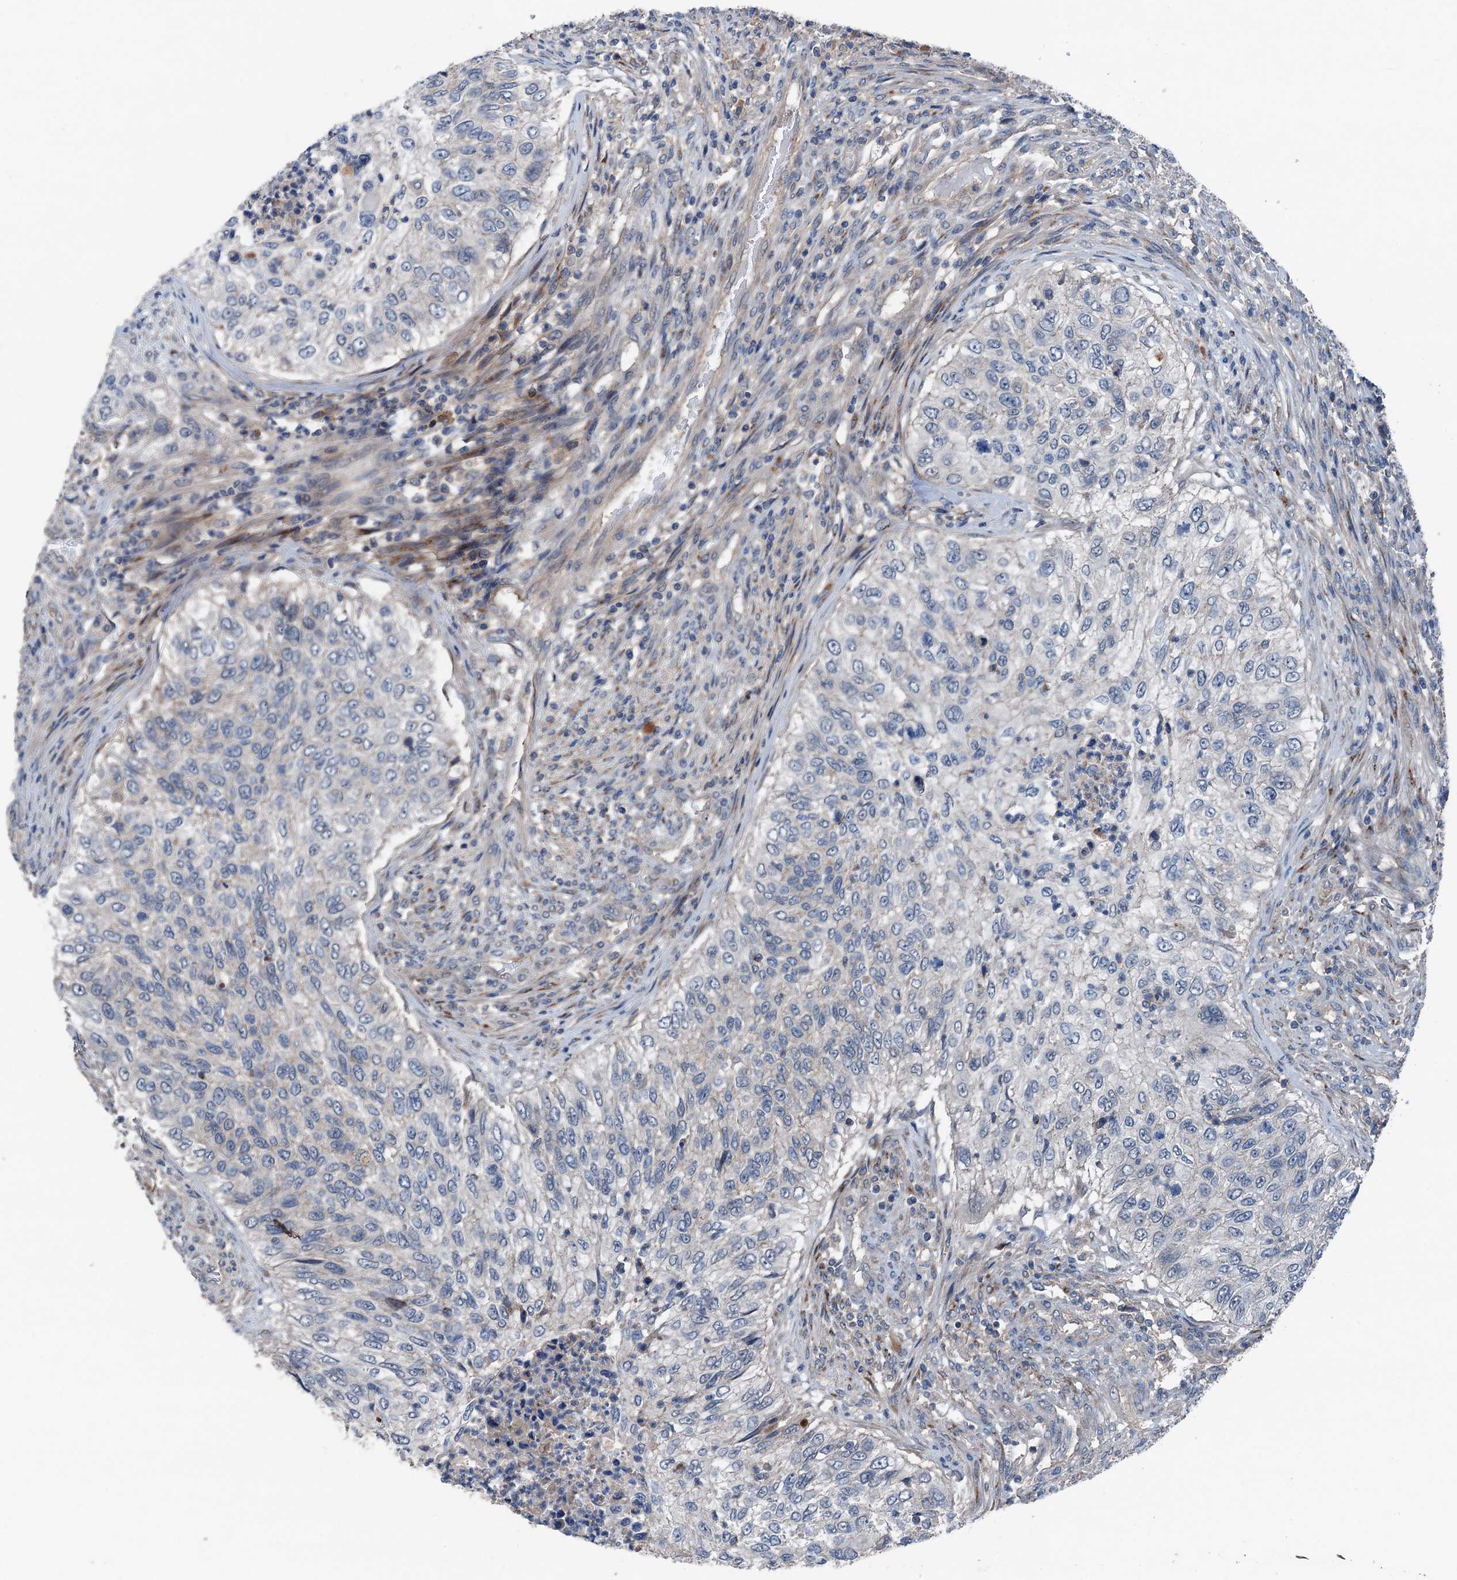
{"staining": {"intensity": "negative", "quantity": "none", "location": "none"}, "tissue": "urothelial cancer", "cell_type": "Tumor cells", "image_type": "cancer", "snomed": [{"axis": "morphology", "description": "Urothelial carcinoma, High grade"}, {"axis": "topography", "description": "Urinary bladder"}], "caption": "A high-resolution image shows IHC staining of high-grade urothelial carcinoma, which exhibits no significant positivity in tumor cells.", "gene": "SLC2A10", "patient": {"sex": "female", "age": 60}}